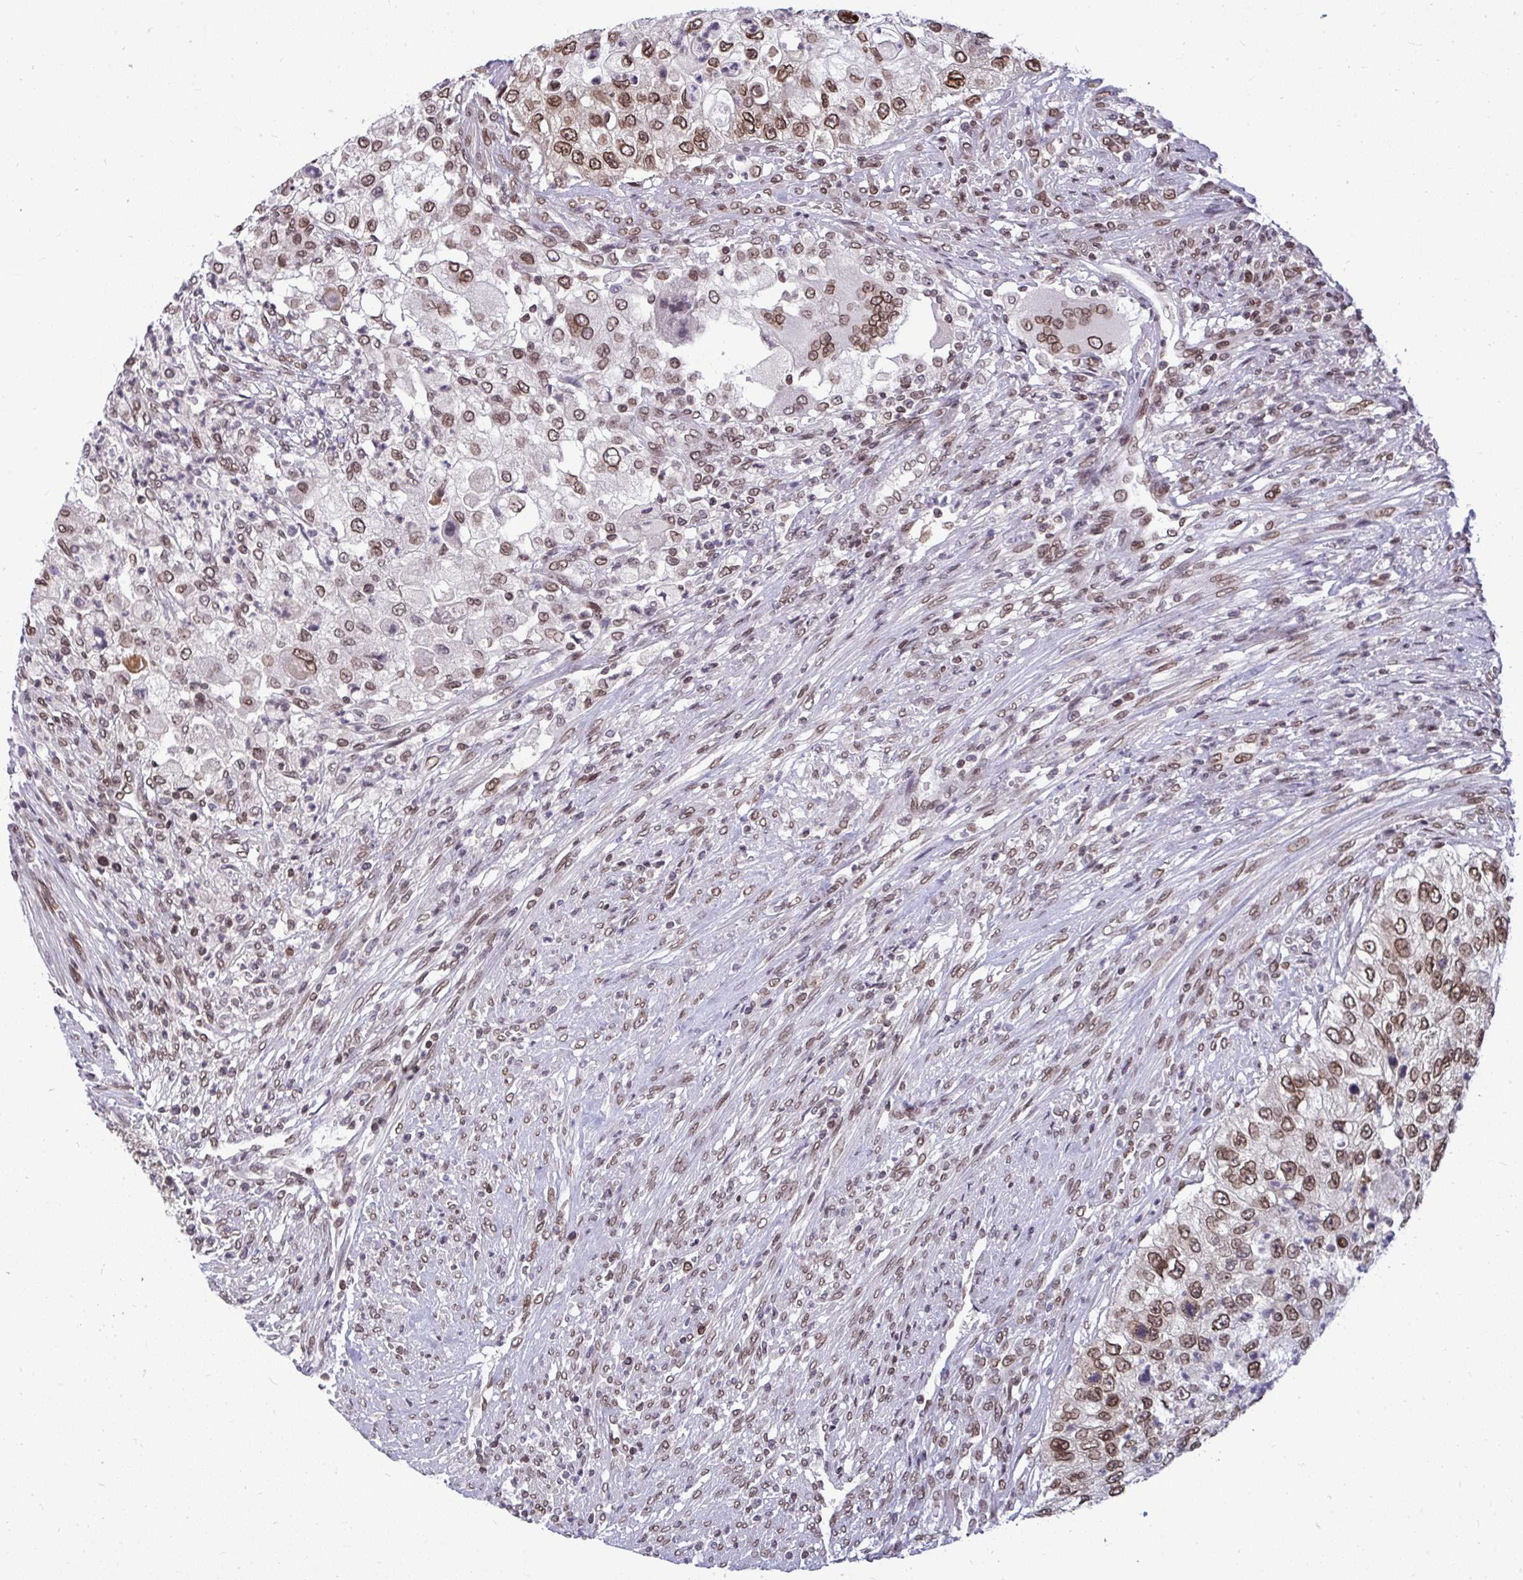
{"staining": {"intensity": "moderate", "quantity": ">75%", "location": "cytoplasmic/membranous,nuclear"}, "tissue": "urothelial cancer", "cell_type": "Tumor cells", "image_type": "cancer", "snomed": [{"axis": "morphology", "description": "Urothelial carcinoma, High grade"}, {"axis": "topography", "description": "Urinary bladder"}], "caption": "Immunohistochemistry (IHC) (DAB (3,3'-diaminobenzidine)) staining of human urothelial cancer reveals moderate cytoplasmic/membranous and nuclear protein positivity in approximately >75% of tumor cells.", "gene": "JPT1", "patient": {"sex": "female", "age": 60}}